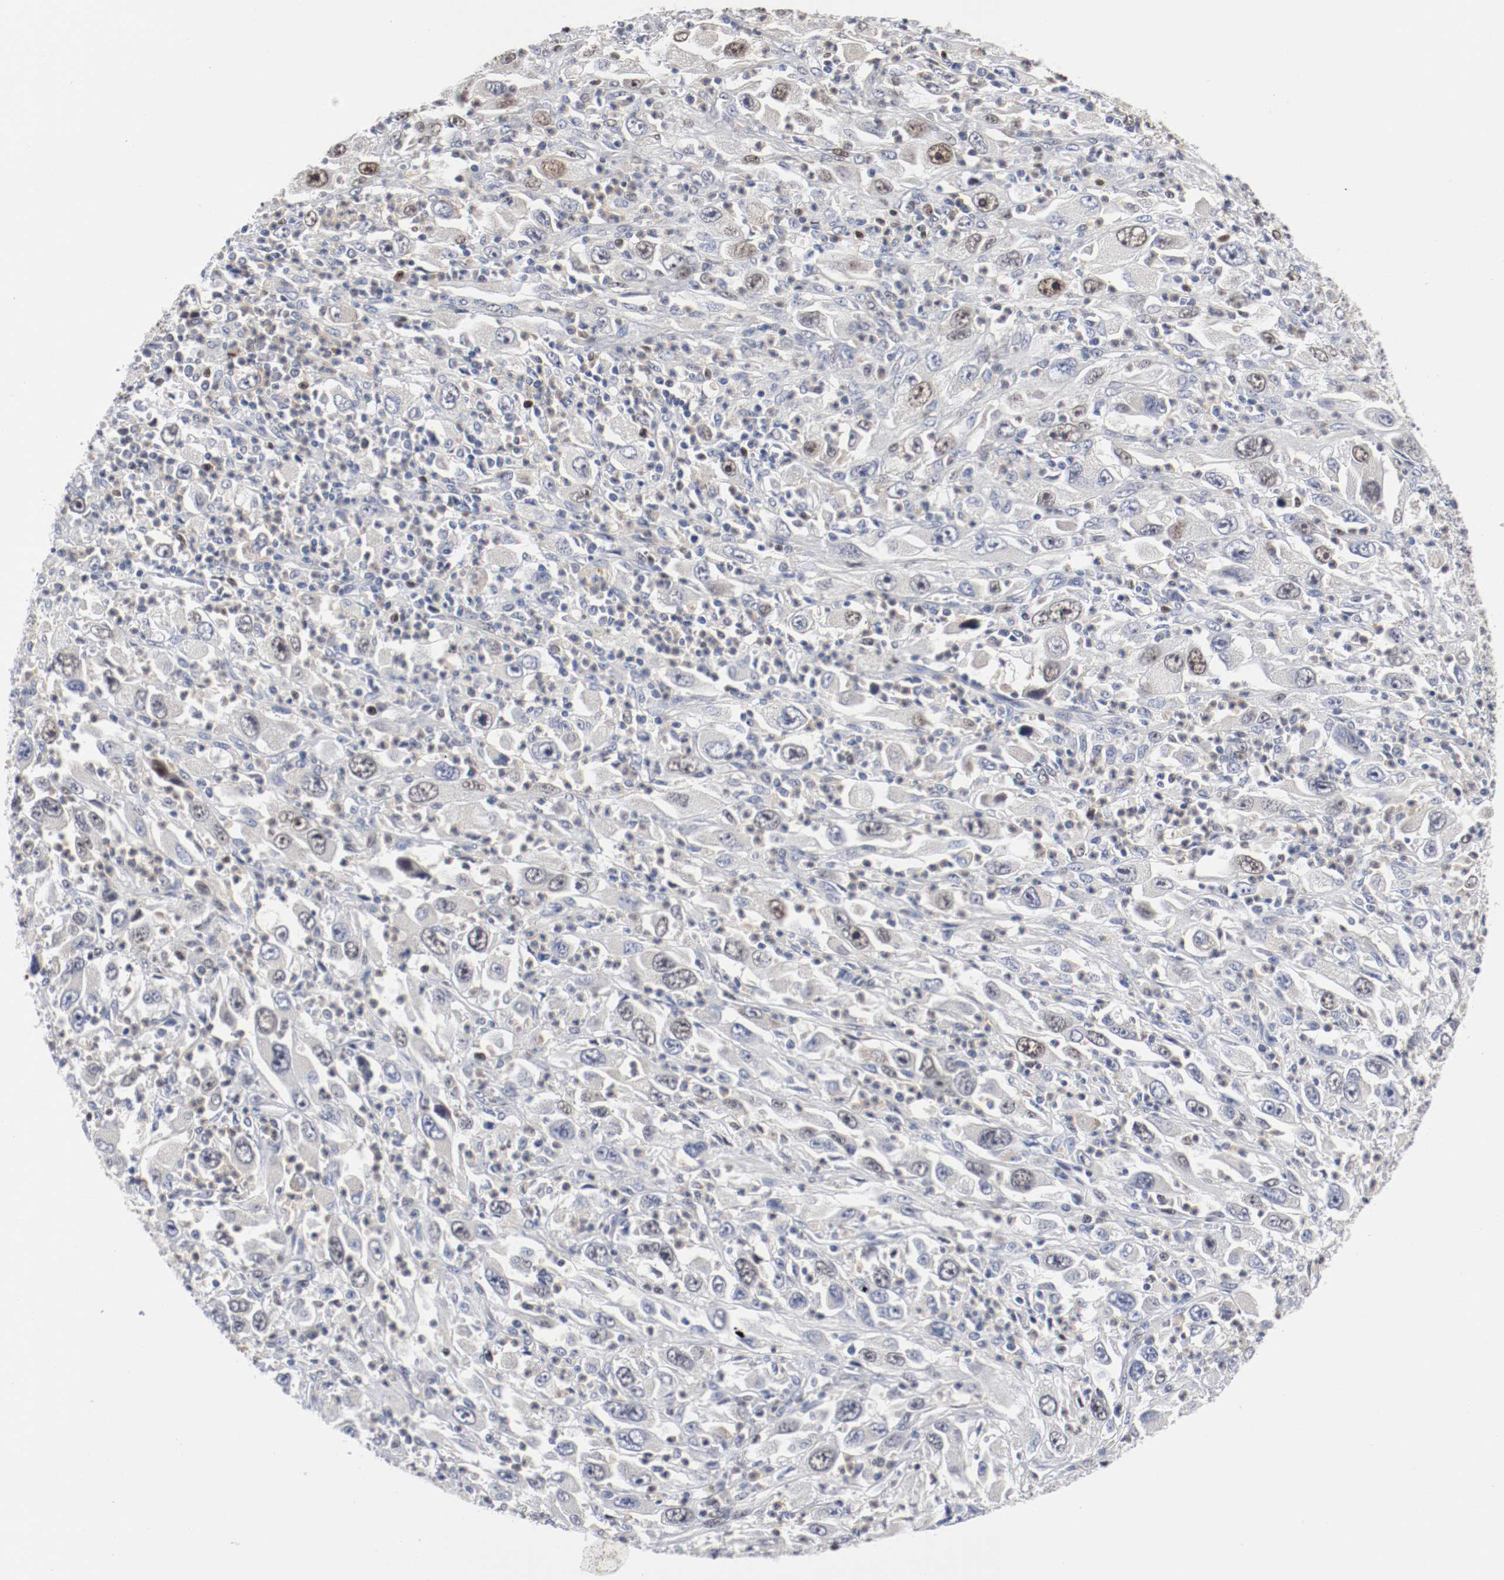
{"staining": {"intensity": "weak", "quantity": "<25%", "location": "nuclear"}, "tissue": "melanoma", "cell_type": "Tumor cells", "image_type": "cancer", "snomed": [{"axis": "morphology", "description": "Malignant melanoma, Metastatic site"}, {"axis": "topography", "description": "Skin"}], "caption": "Immunohistochemical staining of melanoma exhibits no significant staining in tumor cells.", "gene": "MCM6", "patient": {"sex": "female", "age": 56}}